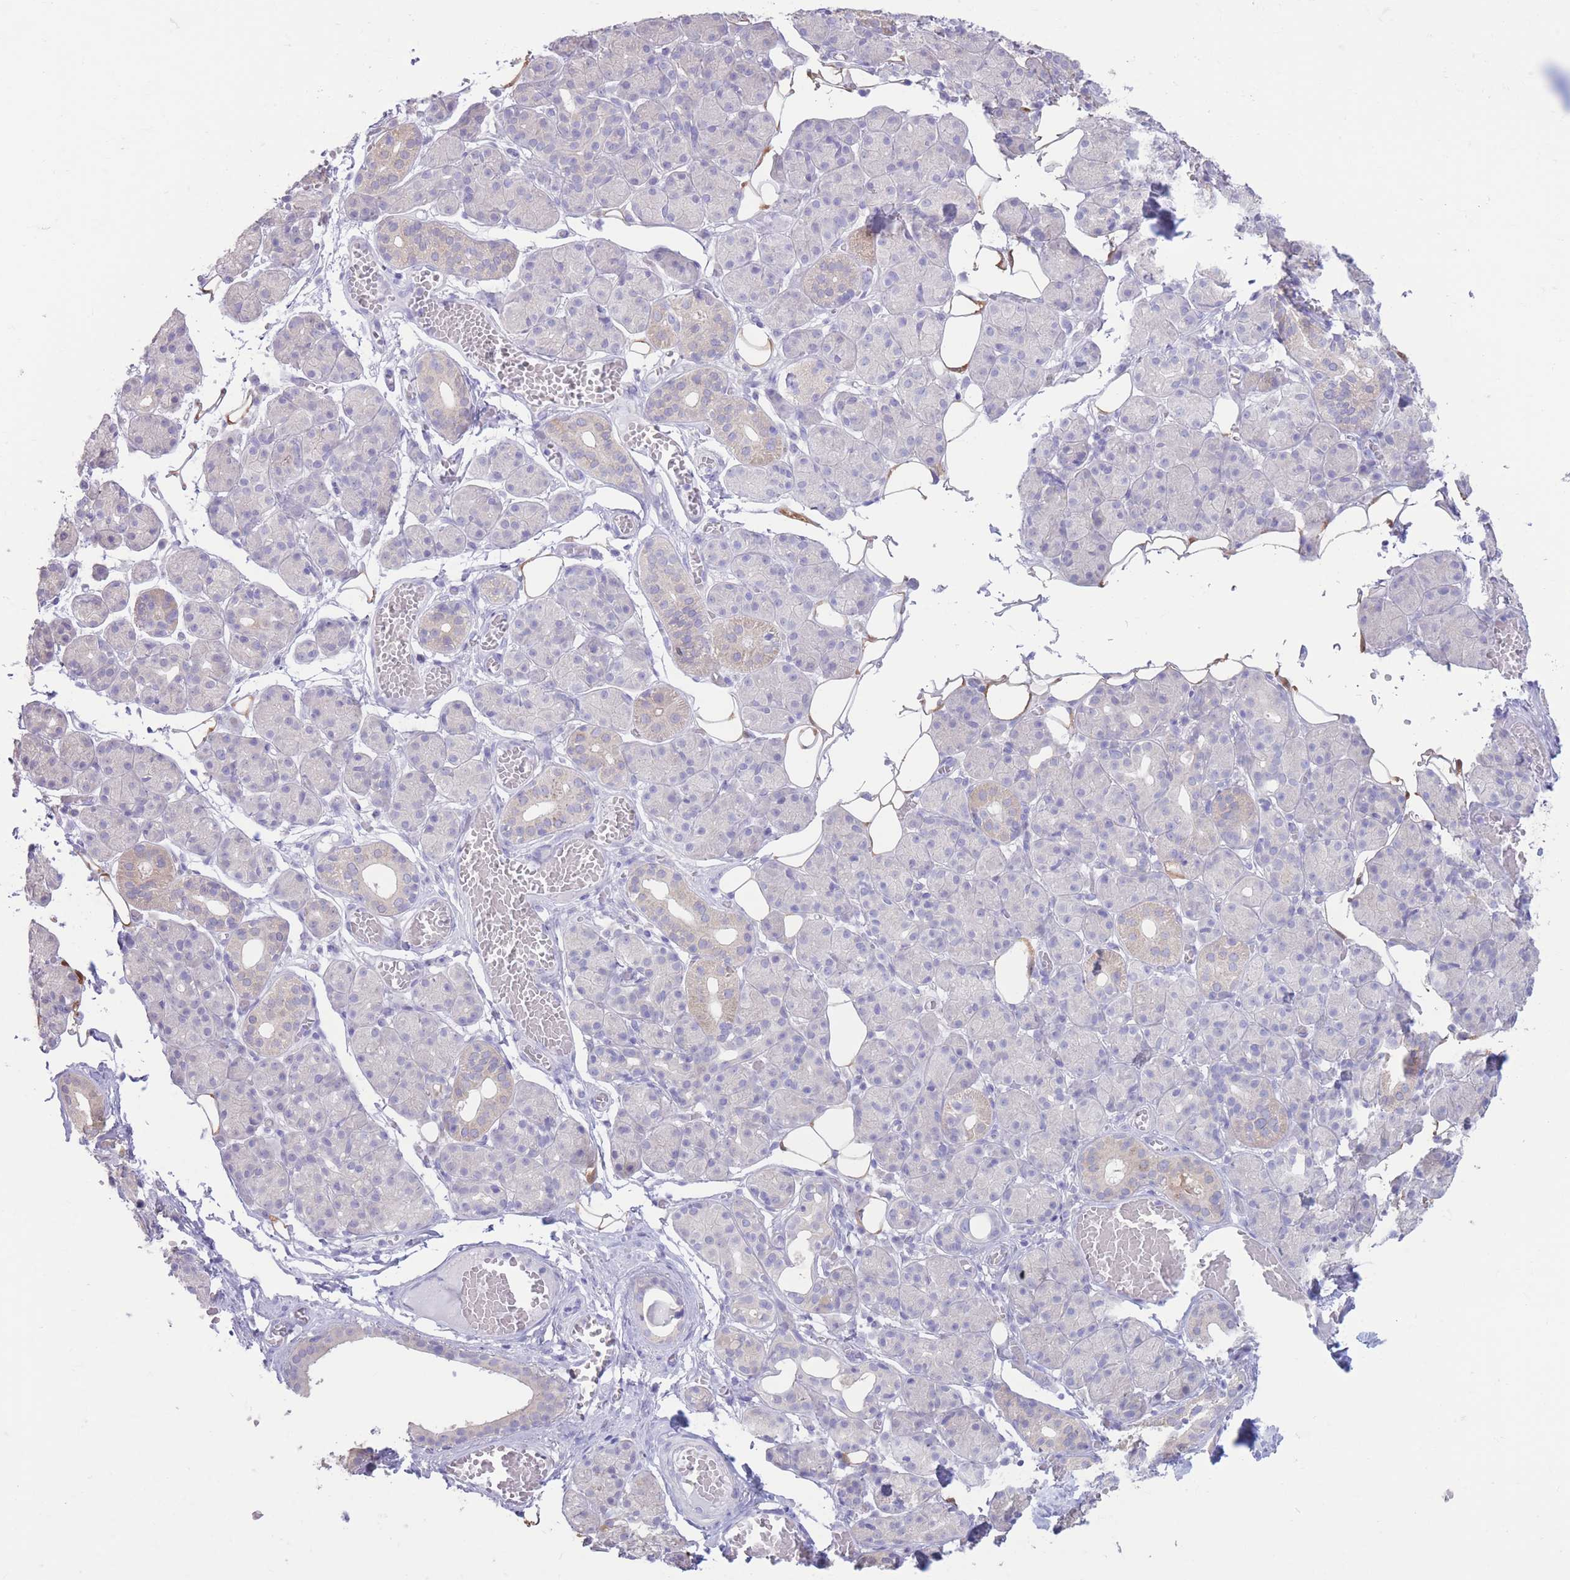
{"staining": {"intensity": "weak", "quantity": "<25%", "location": "cytoplasmic/membranous"}, "tissue": "salivary gland", "cell_type": "Glandular cells", "image_type": "normal", "snomed": [{"axis": "morphology", "description": "Normal tissue, NOS"}, {"axis": "topography", "description": "Salivary gland"}], "caption": "Glandular cells are negative for protein expression in benign human salivary gland. (Stains: DAB immunohistochemistry with hematoxylin counter stain, Microscopy: brightfield microscopy at high magnification).", "gene": "FAH", "patient": {"sex": "male", "age": 63}}